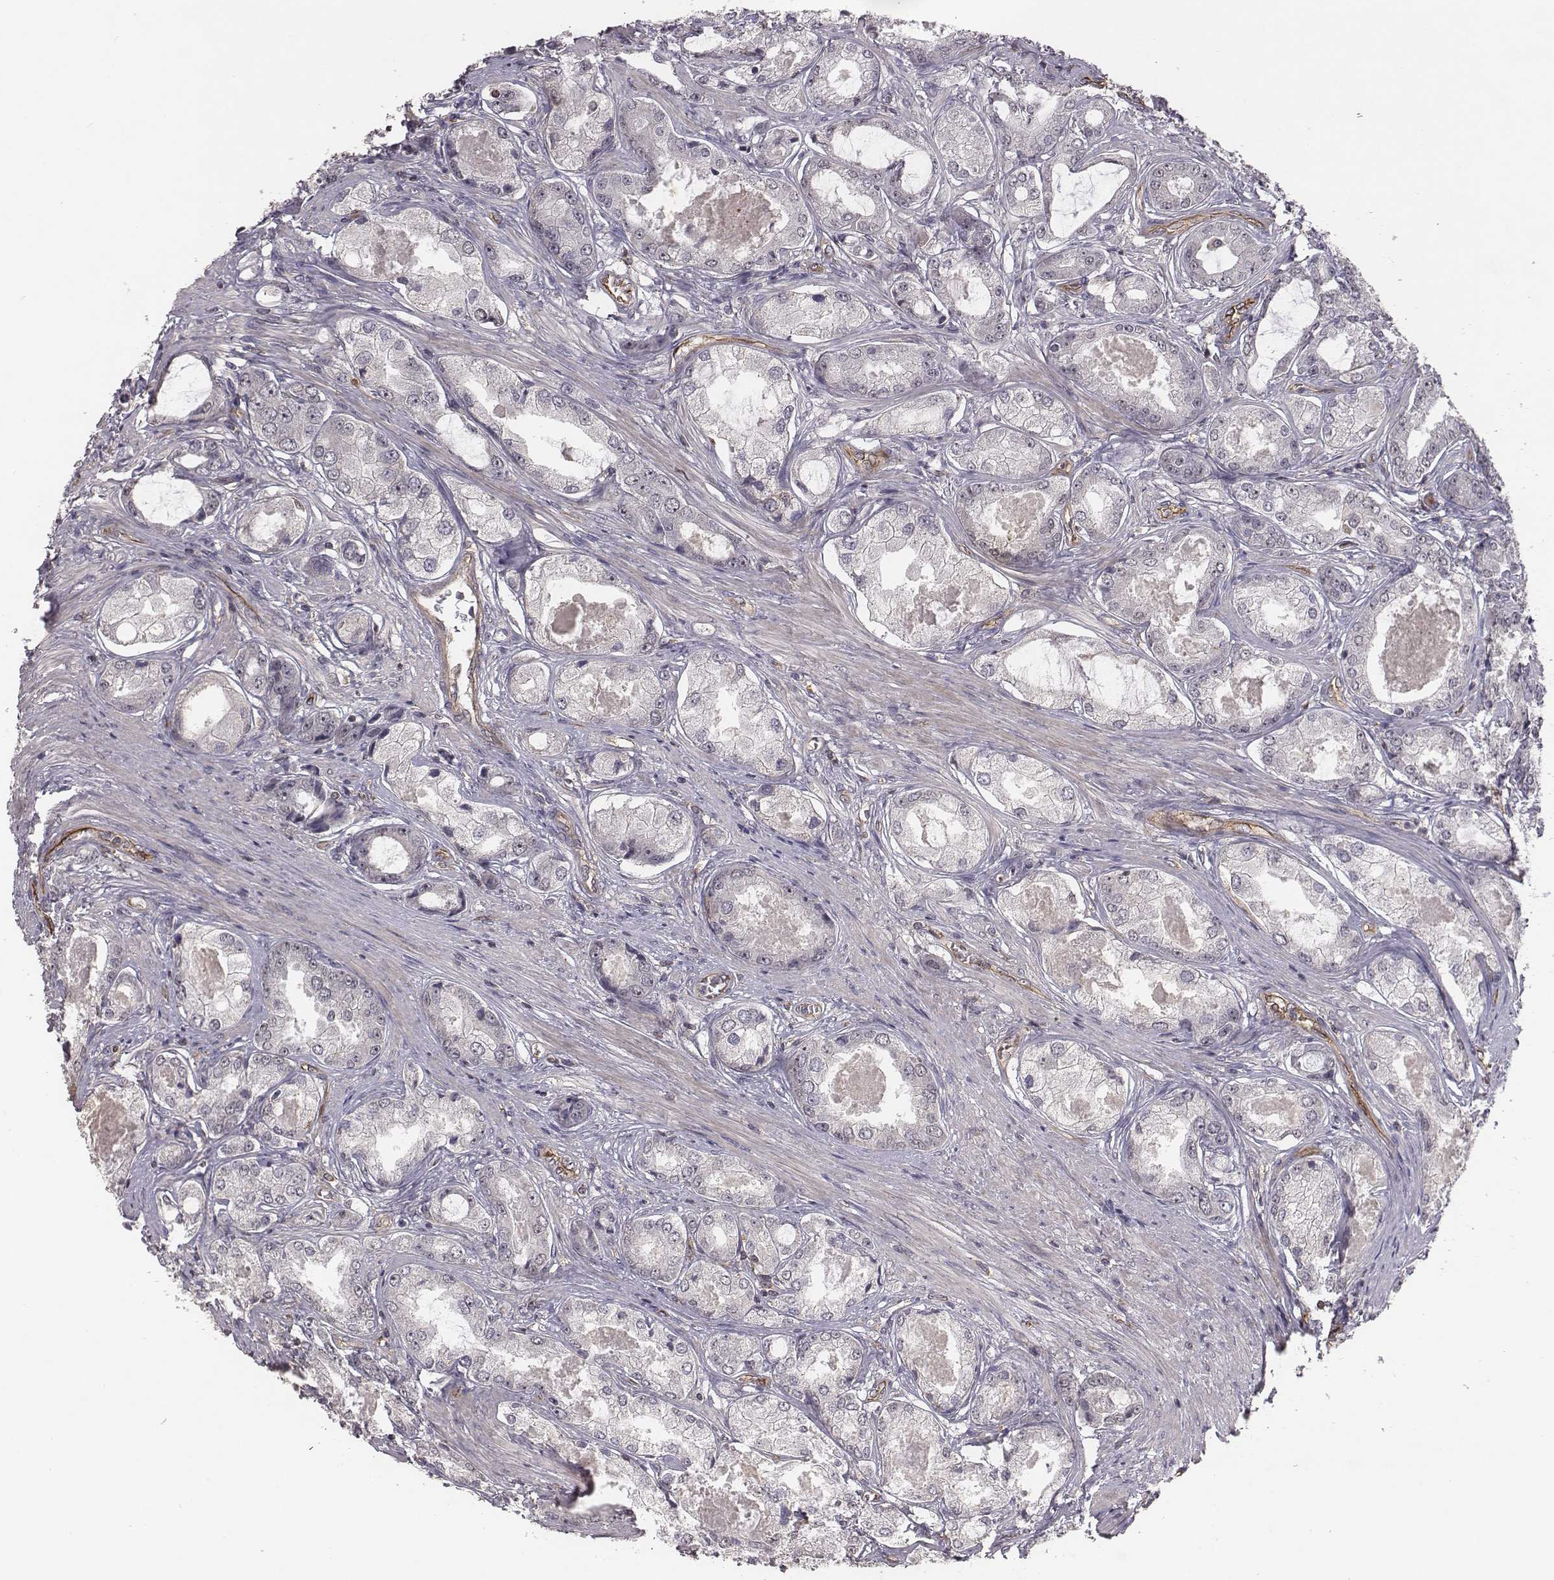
{"staining": {"intensity": "negative", "quantity": "none", "location": "none"}, "tissue": "prostate cancer", "cell_type": "Tumor cells", "image_type": "cancer", "snomed": [{"axis": "morphology", "description": "Adenocarcinoma, Low grade"}, {"axis": "topography", "description": "Prostate"}], "caption": "Prostate cancer was stained to show a protein in brown. There is no significant expression in tumor cells.", "gene": "PTPRG", "patient": {"sex": "male", "age": 68}}